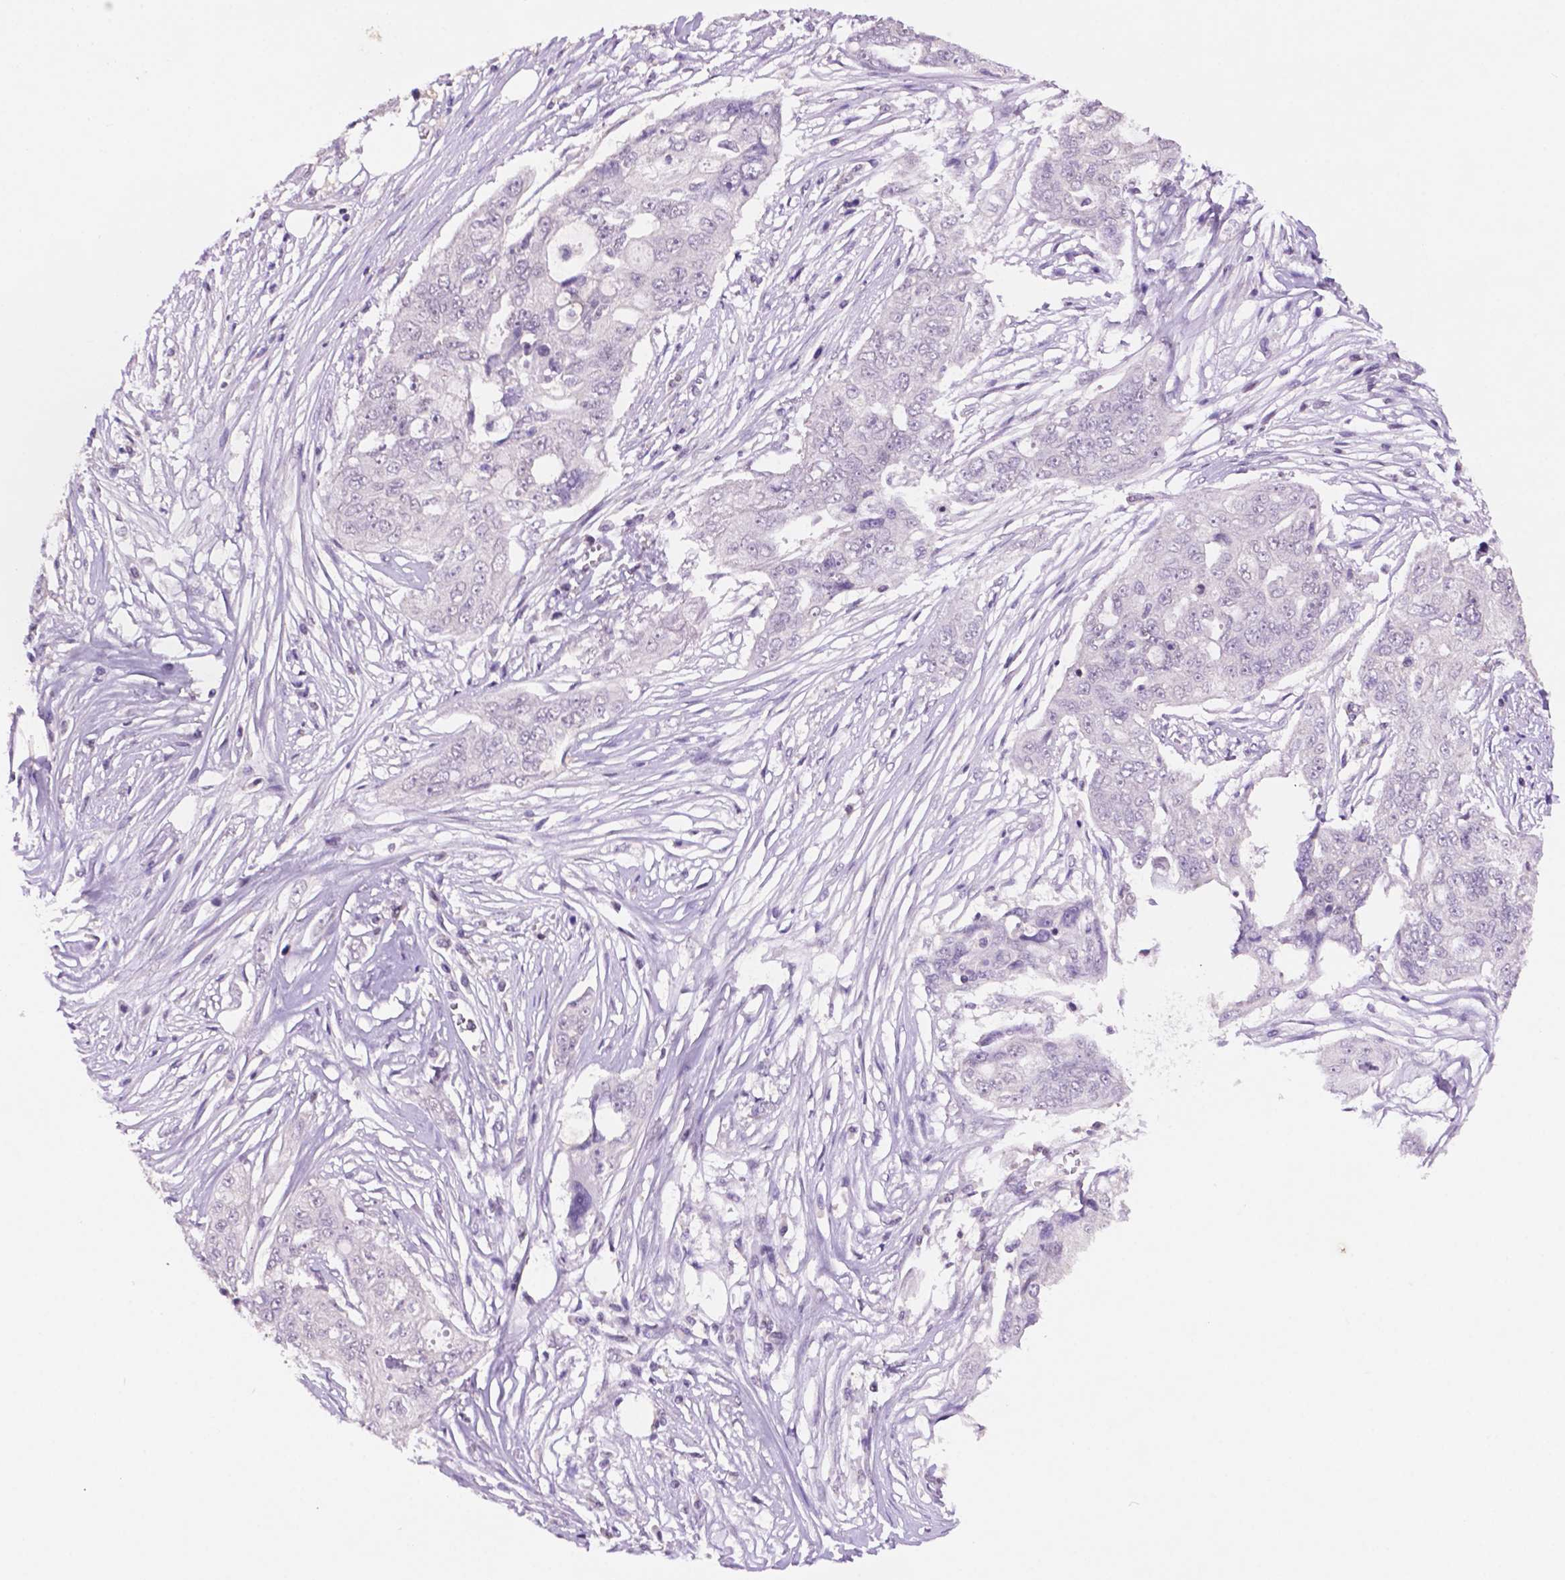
{"staining": {"intensity": "negative", "quantity": "none", "location": "none"}, "tissue": "ovarian cancer", "cell_type": "Tumor cells", "image_type": "cancer", "snomed": [{"axis": "morphology", "description": "Carcinoma, endometroid"}, {"axis": "topography", "description": "Ovary"}], "caption": "Ovarian endometroid carcinoma was stained to show a protein in brown. There is no significant positivity in tumor cells.", "gene": "NCOR1", "patient": {"sex": "female", "age": 70}}